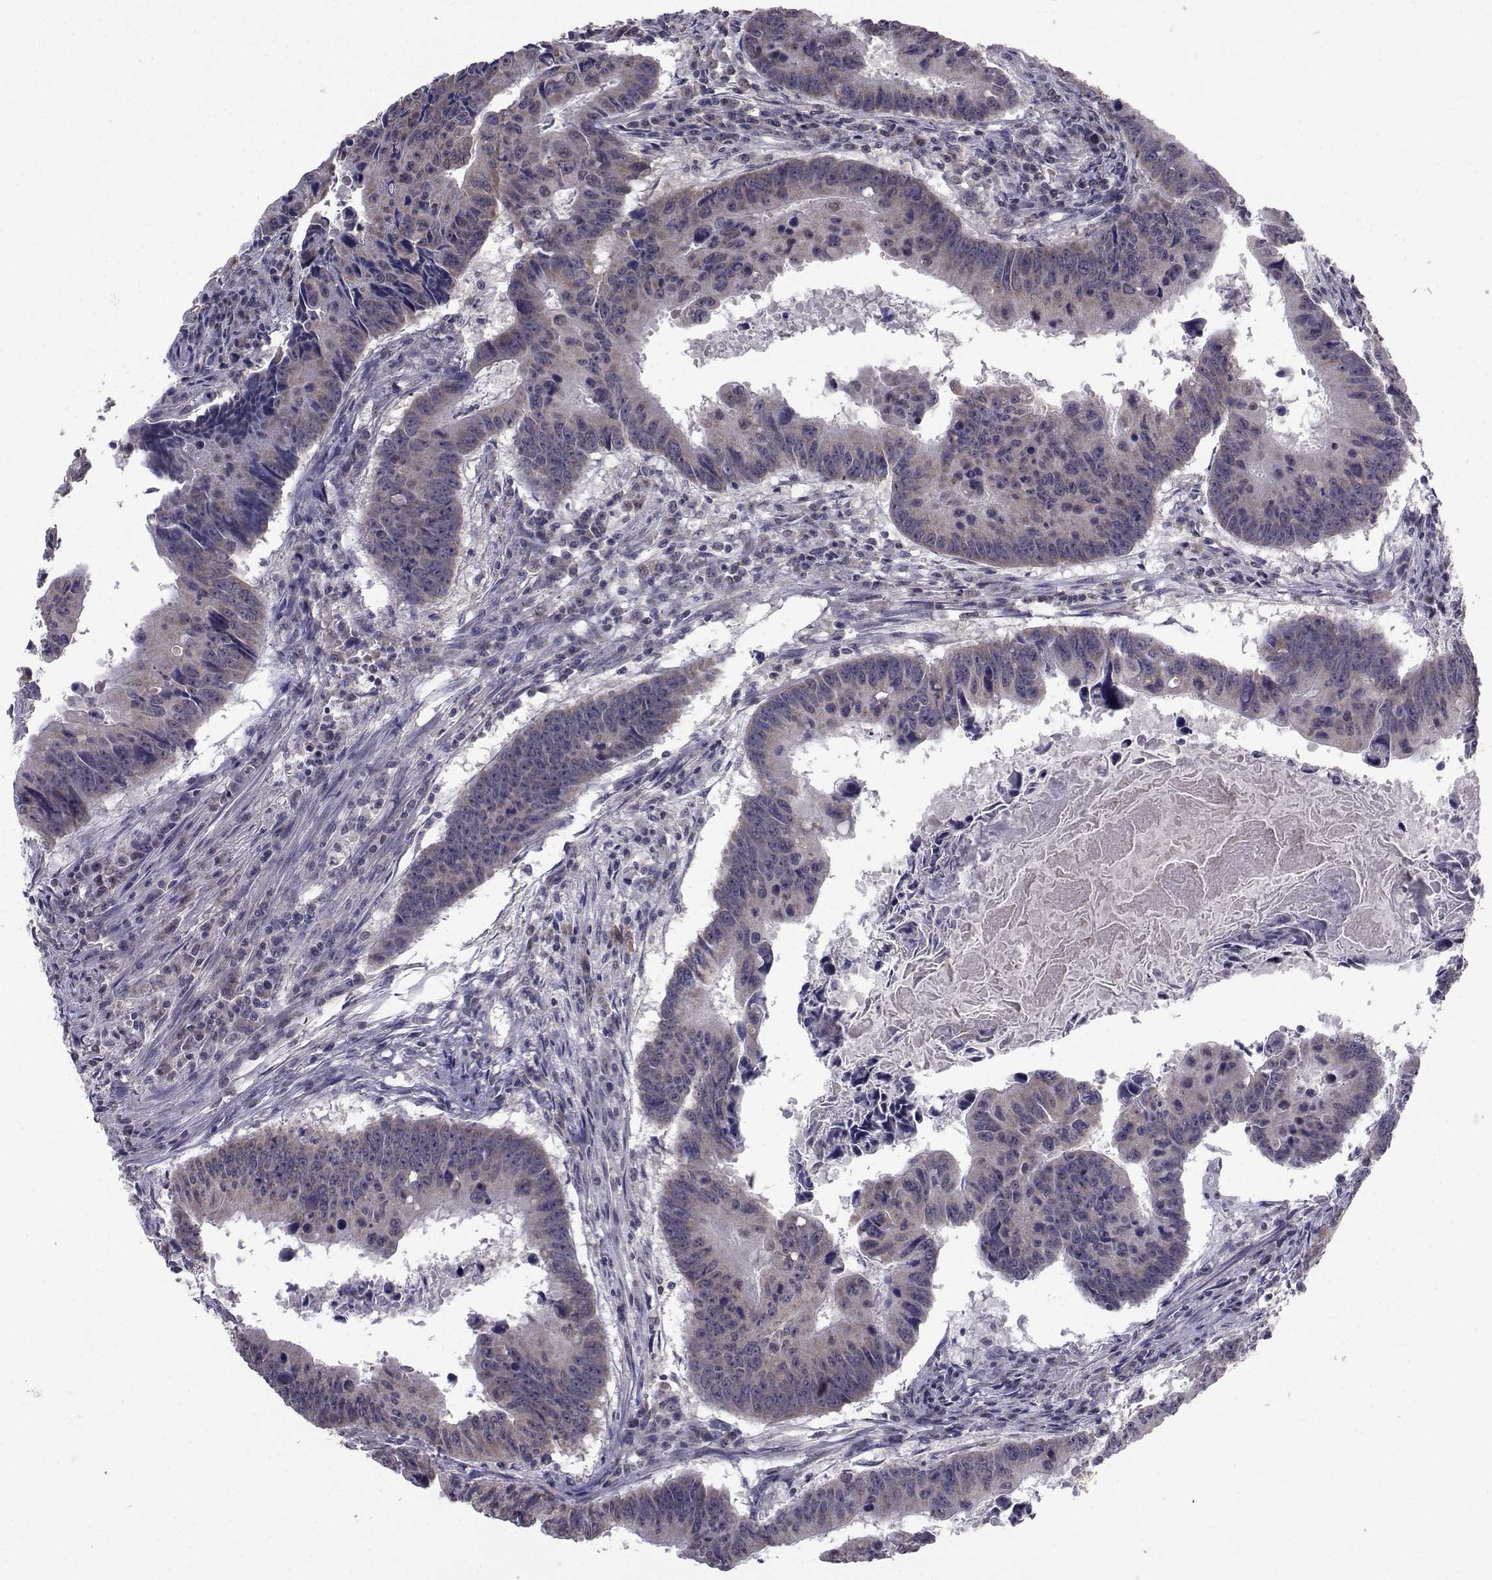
{"staining": {"intensity": "moderate", "quantity": "25%-75%", "location": "cytoplasmic/membranous"}, "tissue": "colorectal cancer", "cell_type": "Tumor cells", "image_type": "cancer", "snomed": [{"axis": "morphology", "description": "Adenocarcinoma, NOS"}, {"axis": "topography", "description": "Colon"}], "caption": "Immunohistochemistry of human colorectal adenocarcinoma shows medium levels of moderate cytoplasmic/membranous expression in approximately 25%-75% of tumor cells. Using DAB (brown) and hematoxylin (blue) stains, captured at high magnification using brightfield microscopy.", "gene": "CYP2S1", "patient": {"sex": "female", "age": 87}}